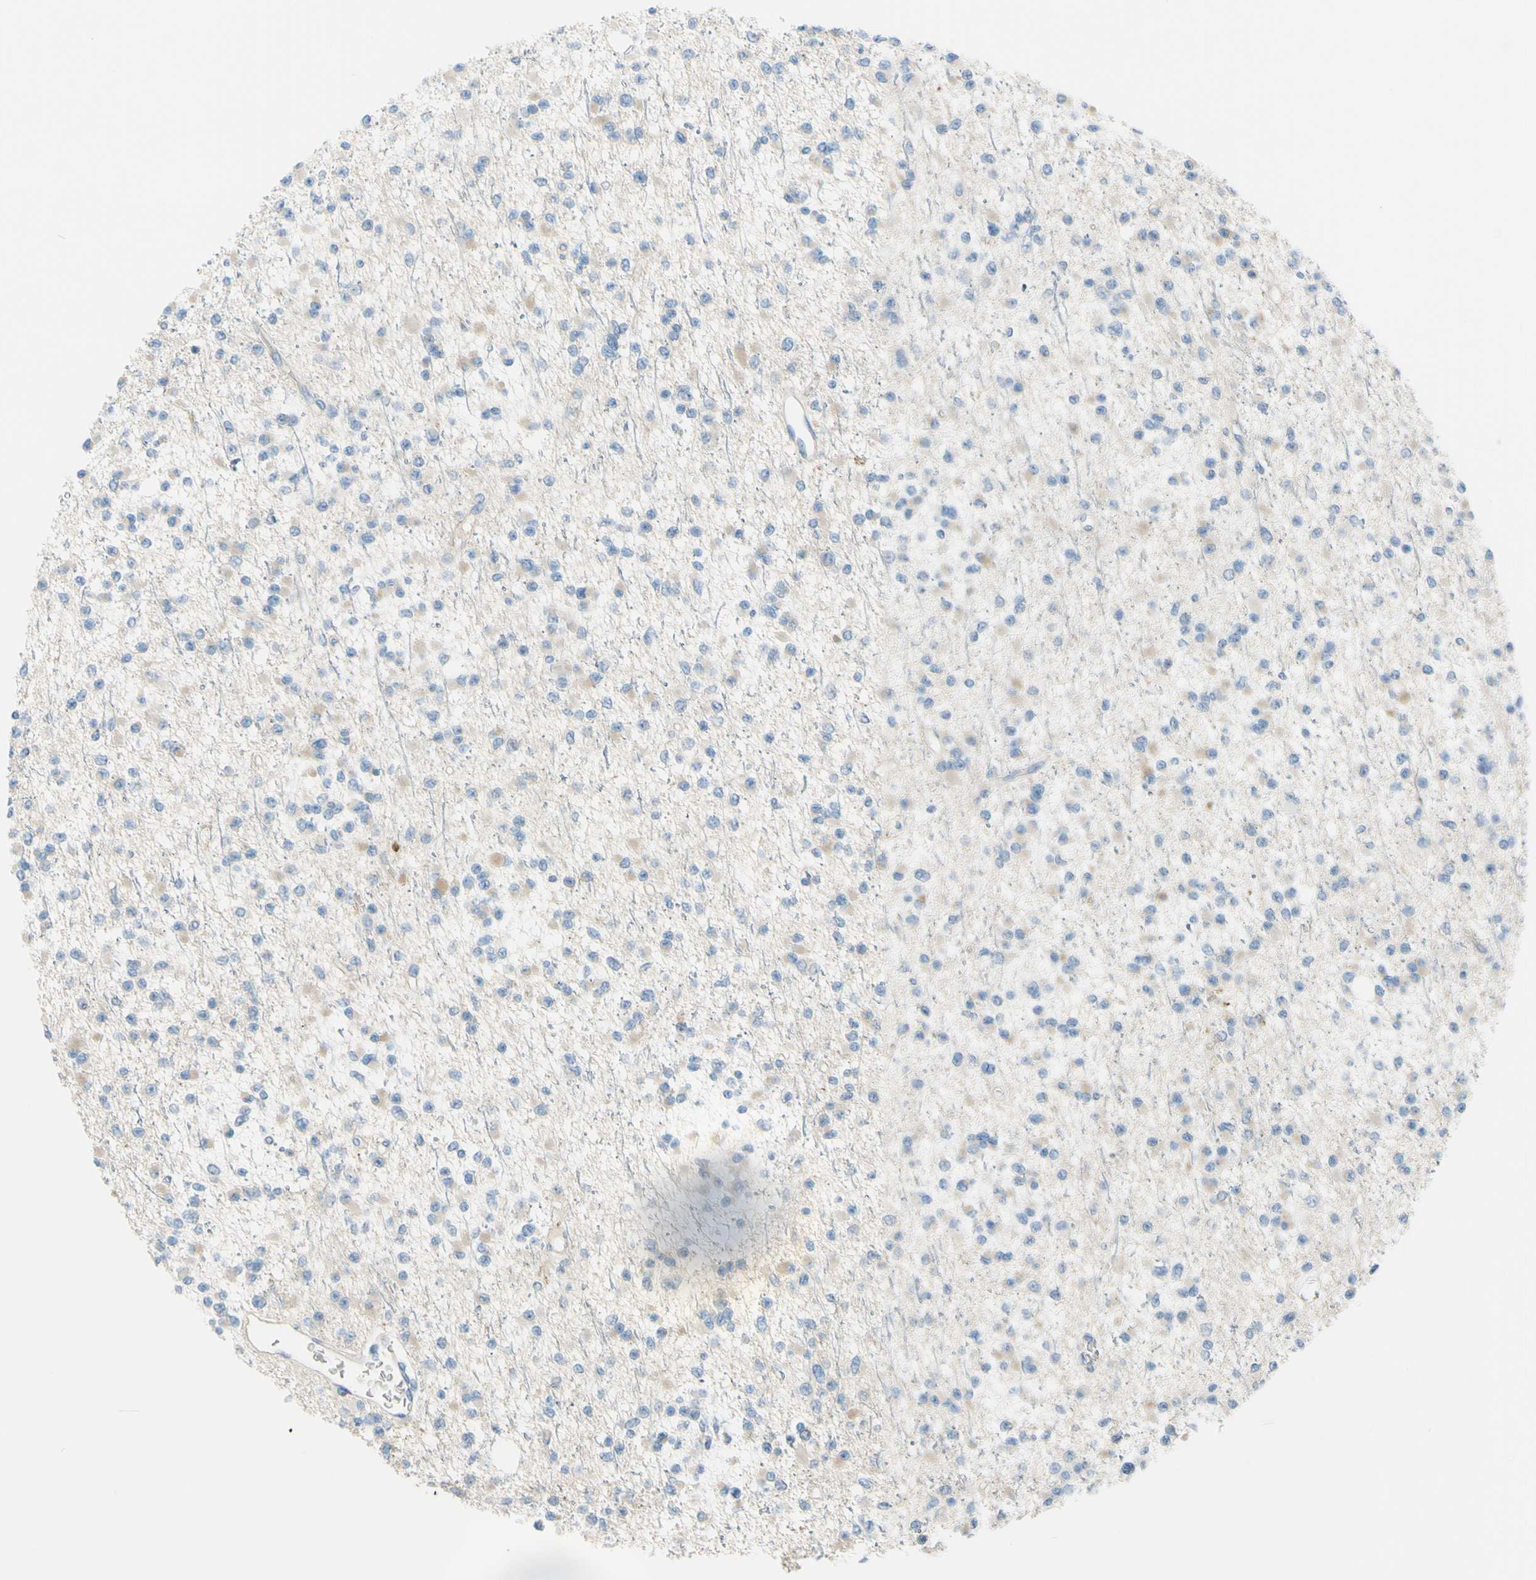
{"staining": {"intensity": "weak", "quantity": "<25%", "location": "cytoplasmic/membranous"}, "tissue": "glioma", "cell_type": "Tumor cells", "image_type": "cancer", "snomed": [{"axis": "morphology", "description": "Glioma, malignant, Low grade"}, {"axis": "topography", "description": "Brain"}], "caption": "The photomicrograph exhibits no staining of tumor cells in glioma.", "gene": "FRMD4B", "patient": {"sex": "female", "age": 22}}